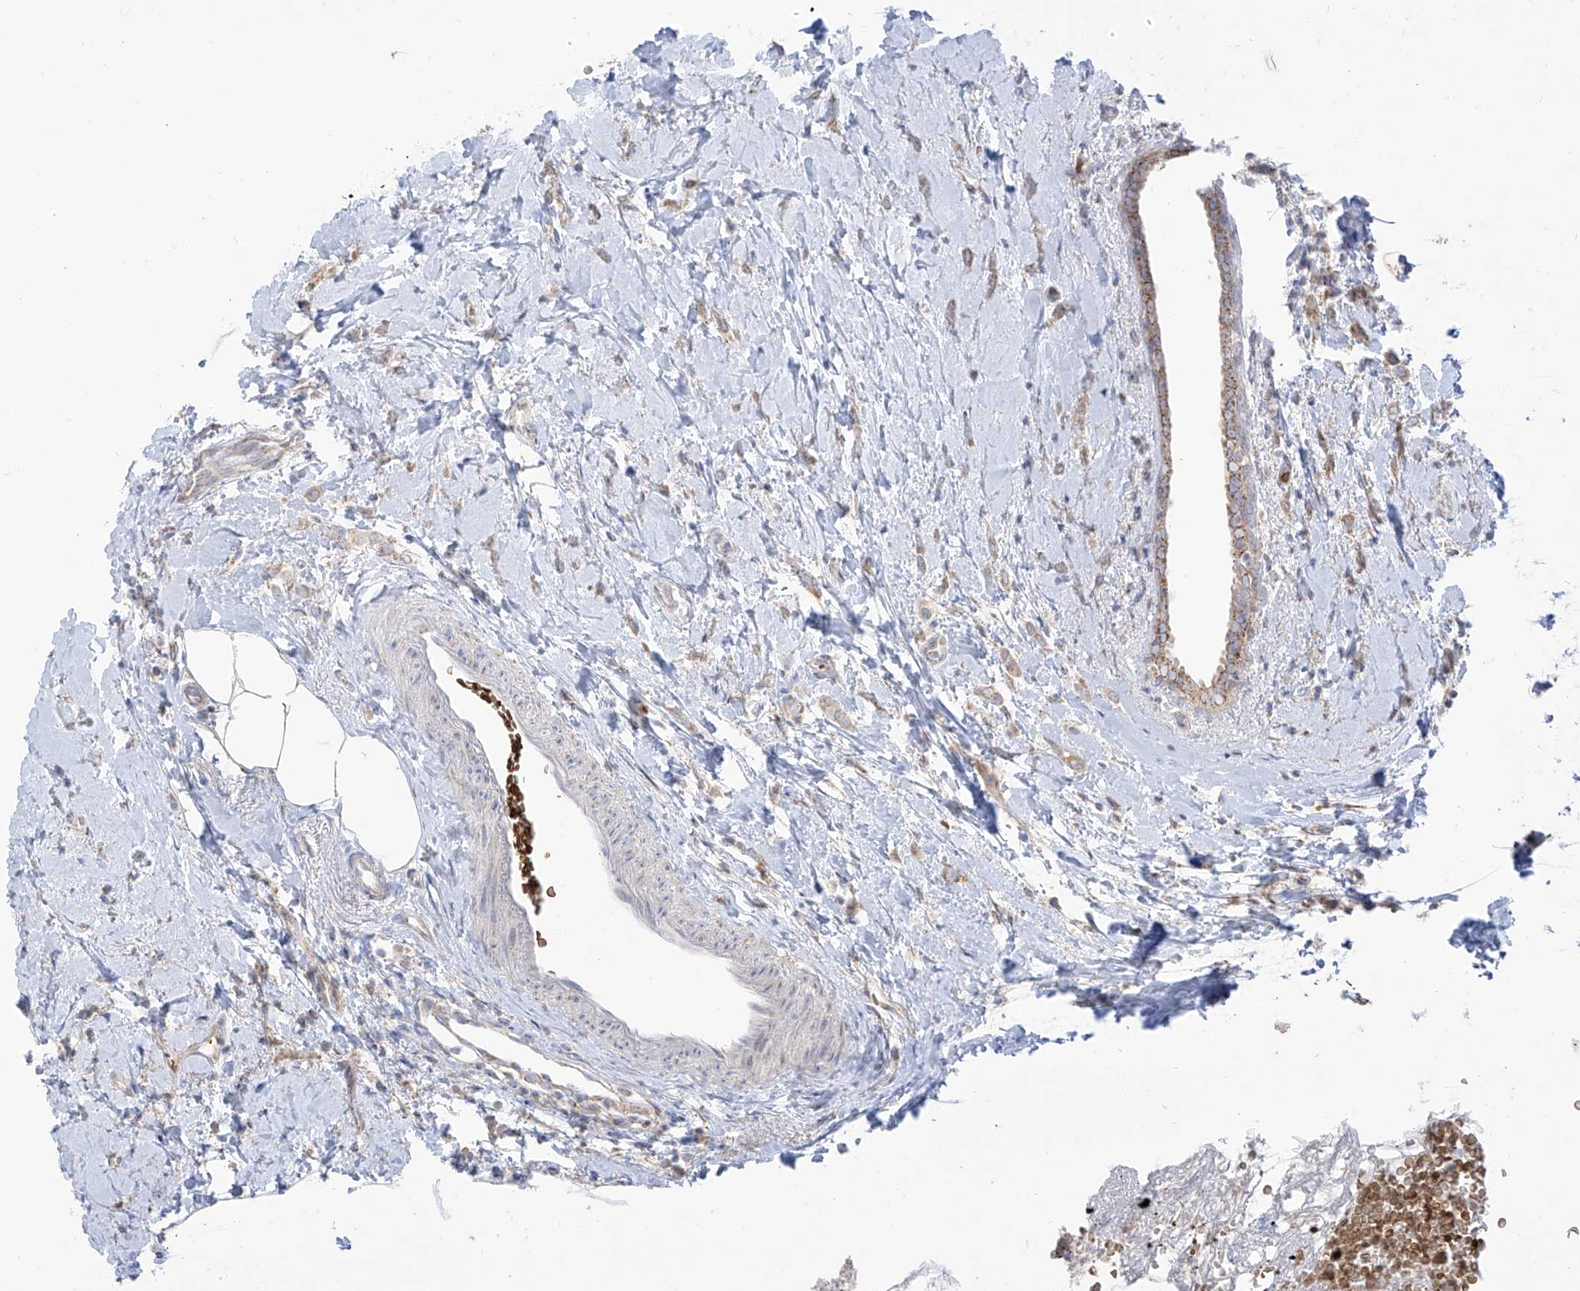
{"staining": {"intensity": "weak", "quantity": ">75%", "location": "cytoplasmic/membranous"}, "tissue": "breast cancer", "cell_type": "Tumor cells", "image_type": "cancer", "snomed": [{"axis": "morphology", "description": "Lobular carcinoma"}, {"axis": "topography", "description": "Breast"}], "caption": "High-magnification brightfield microscopy of breast cancer (lobular carcinoma) stained with DAB (3,3'-diaminobenzidine) (brown) and counterstained with hematoxylin (blue). tumor cells exhibit weak cytoplasmic/membranous expression is identified in approximately>75% of cells.", "gene": "ARHGEF40", "patient": {"sex": "female", "age": 47}}